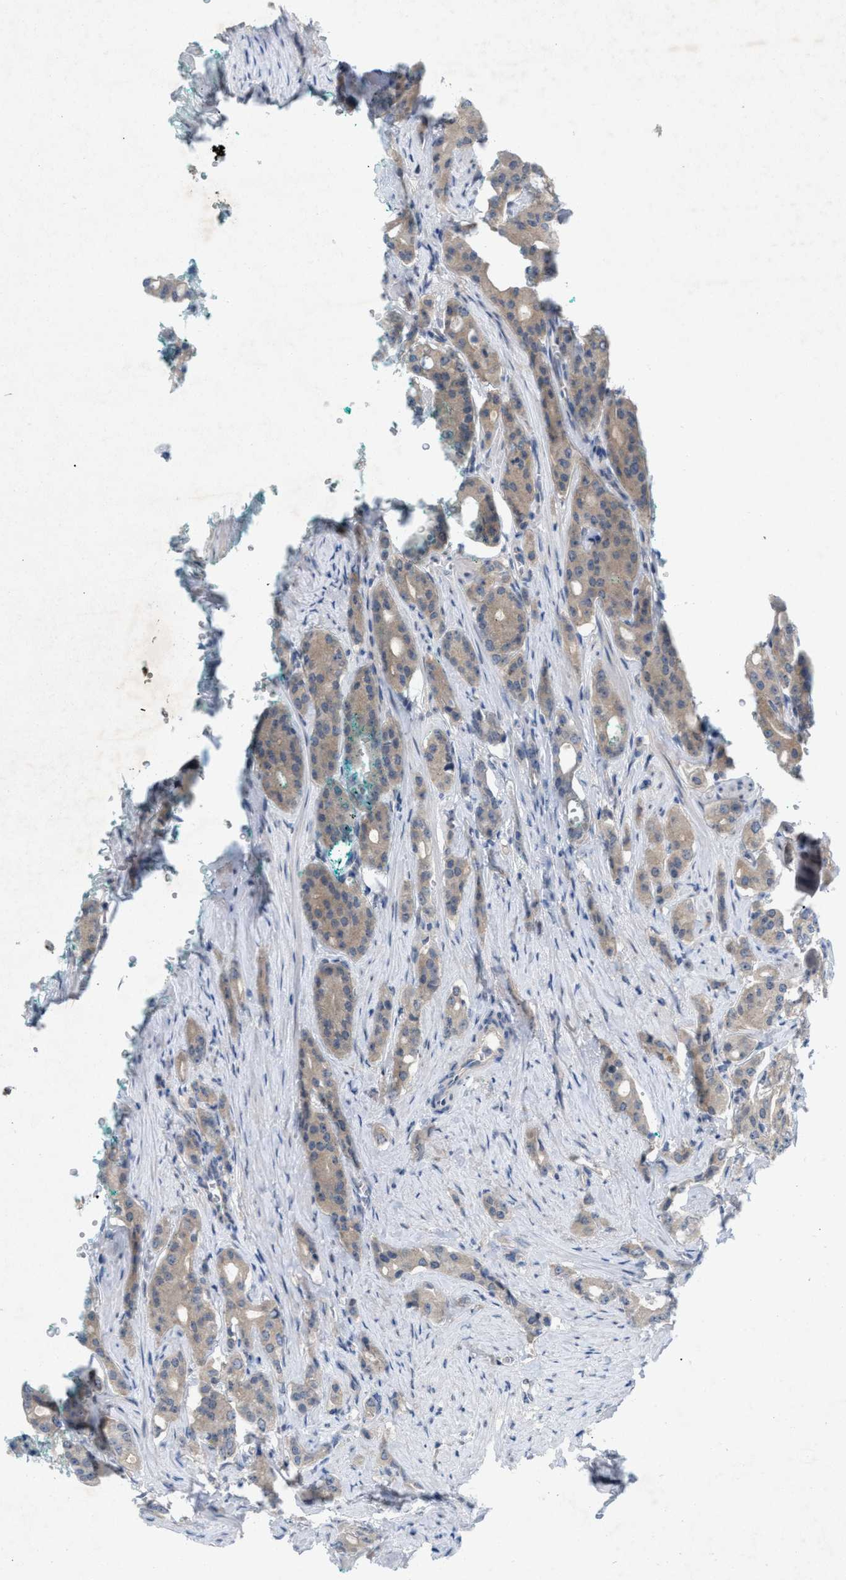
{"staining": {"intensity": "weak", "quantity": ">75%", "location": "cytoplasmic/membranous"}, "tissue": "prostate cancer", "cell_type": "Tumor cells", "image_type": "cancer", "snomed": [{"axis": "morphology", "description": "Adenocarcinoma, High grade"}, {"axis": "topography", "description": "Prostate"}], "caption": "DAB immunohistochemical staining of human prostate cancer reveals weak cytoplasmic/membranous protein staining in about >75% of tumor cells.", "gene": "WIPI2", "patient": {"sex": "male", "age": 71}}